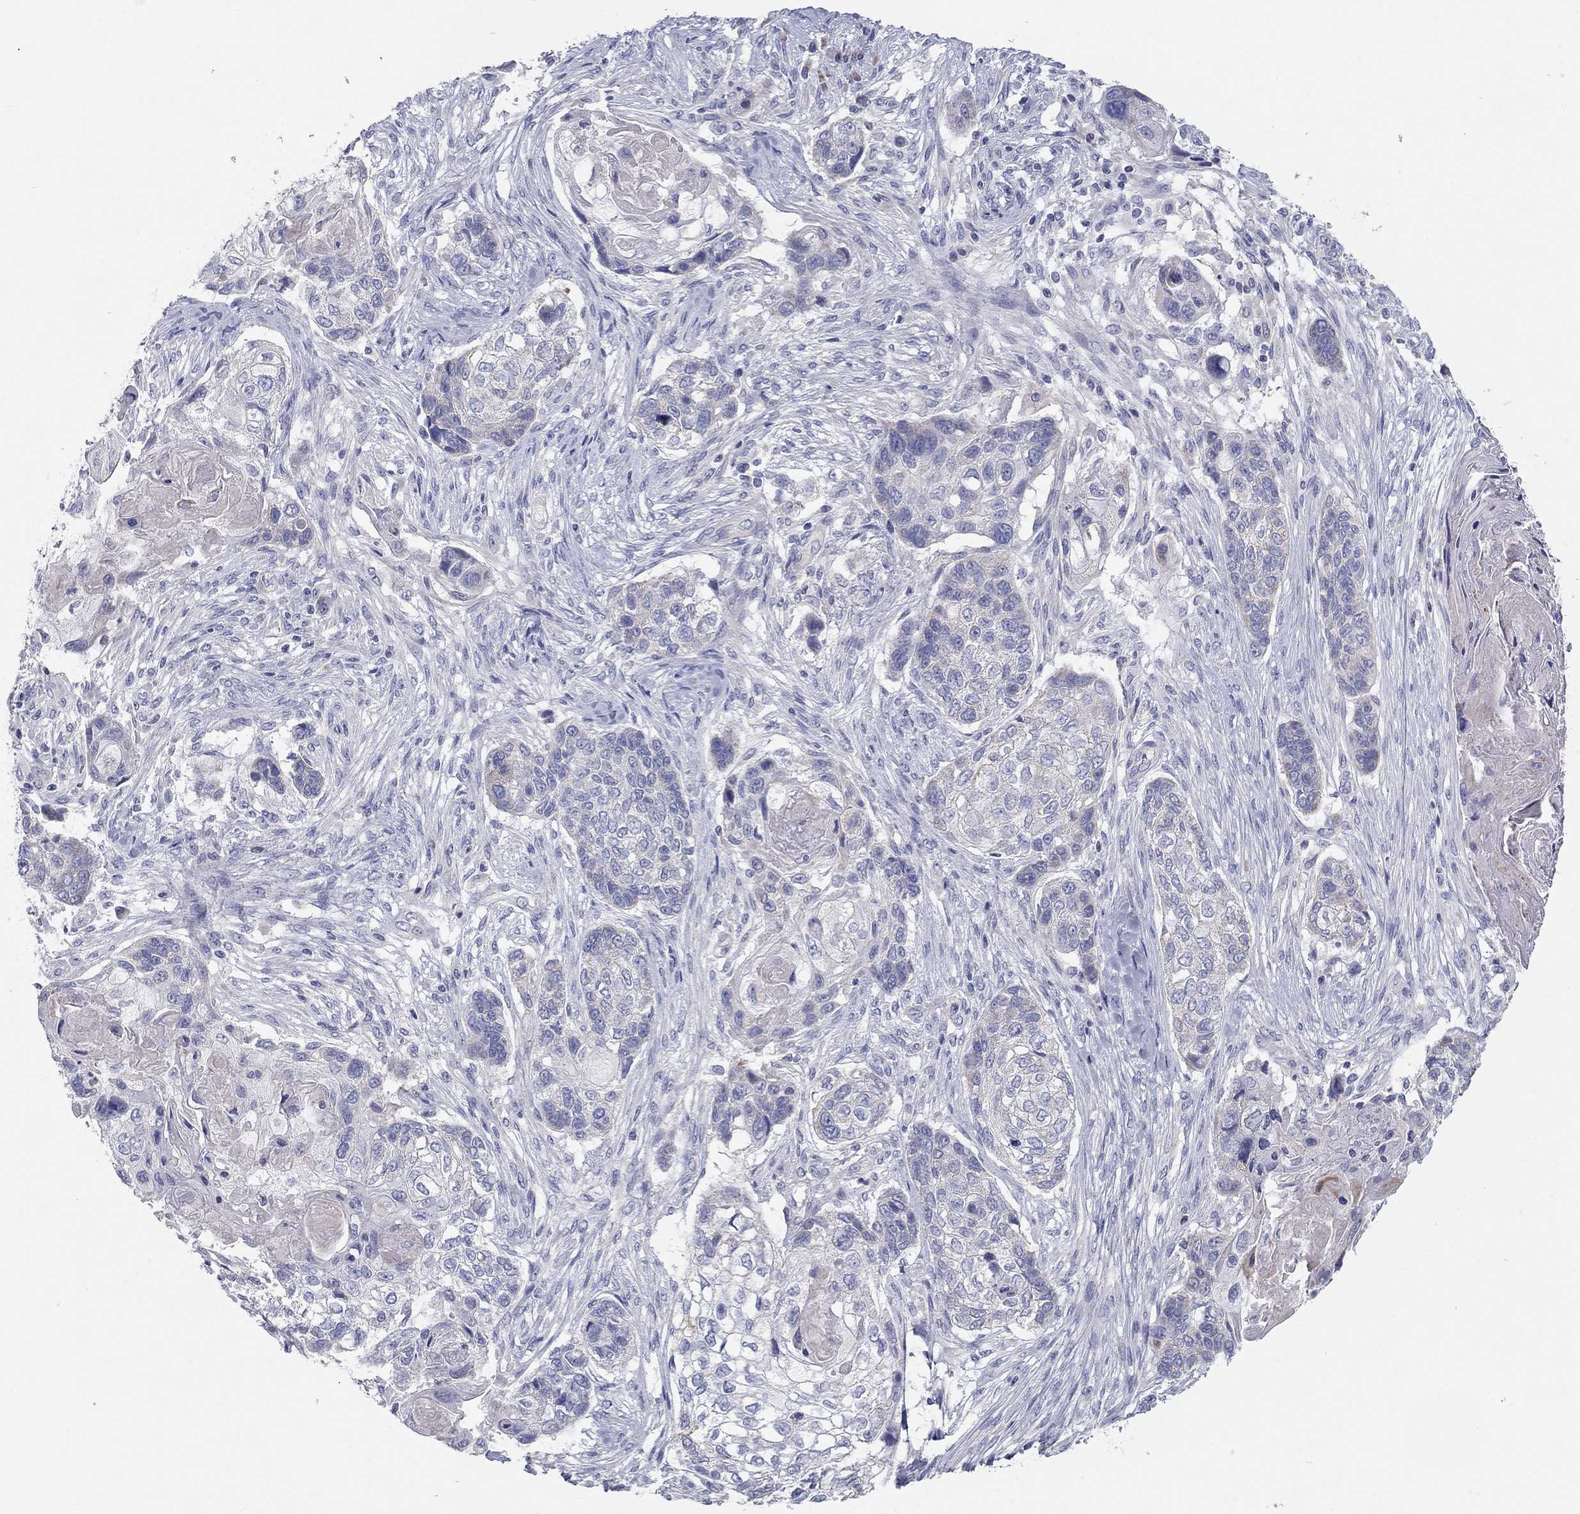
{"staining": {"intensity": "weak", "quantity": "<25%", "location": "cytoplasmic/membranous"}, "tissue": "lung cancer", "cell_type": "Tumor cells", "image_type": "cancer", "snomed": [{"axis": "morphology", "description": "Normal tissue, NOS"}, {"axis": "morphology", "description": "Squamous cell carcinoma, NOS"}, {"axis": "topography", "description": "Bronchus"}, {"axis": "topography", "description": "Lung"}], "caption": "Immunohistochemical staining of squamous cell carcinoma (lung) demonstrates no significant positivity in tumor cells.", "gene": "RCAN1", "patient": {"sex": "male", "age": 69}}